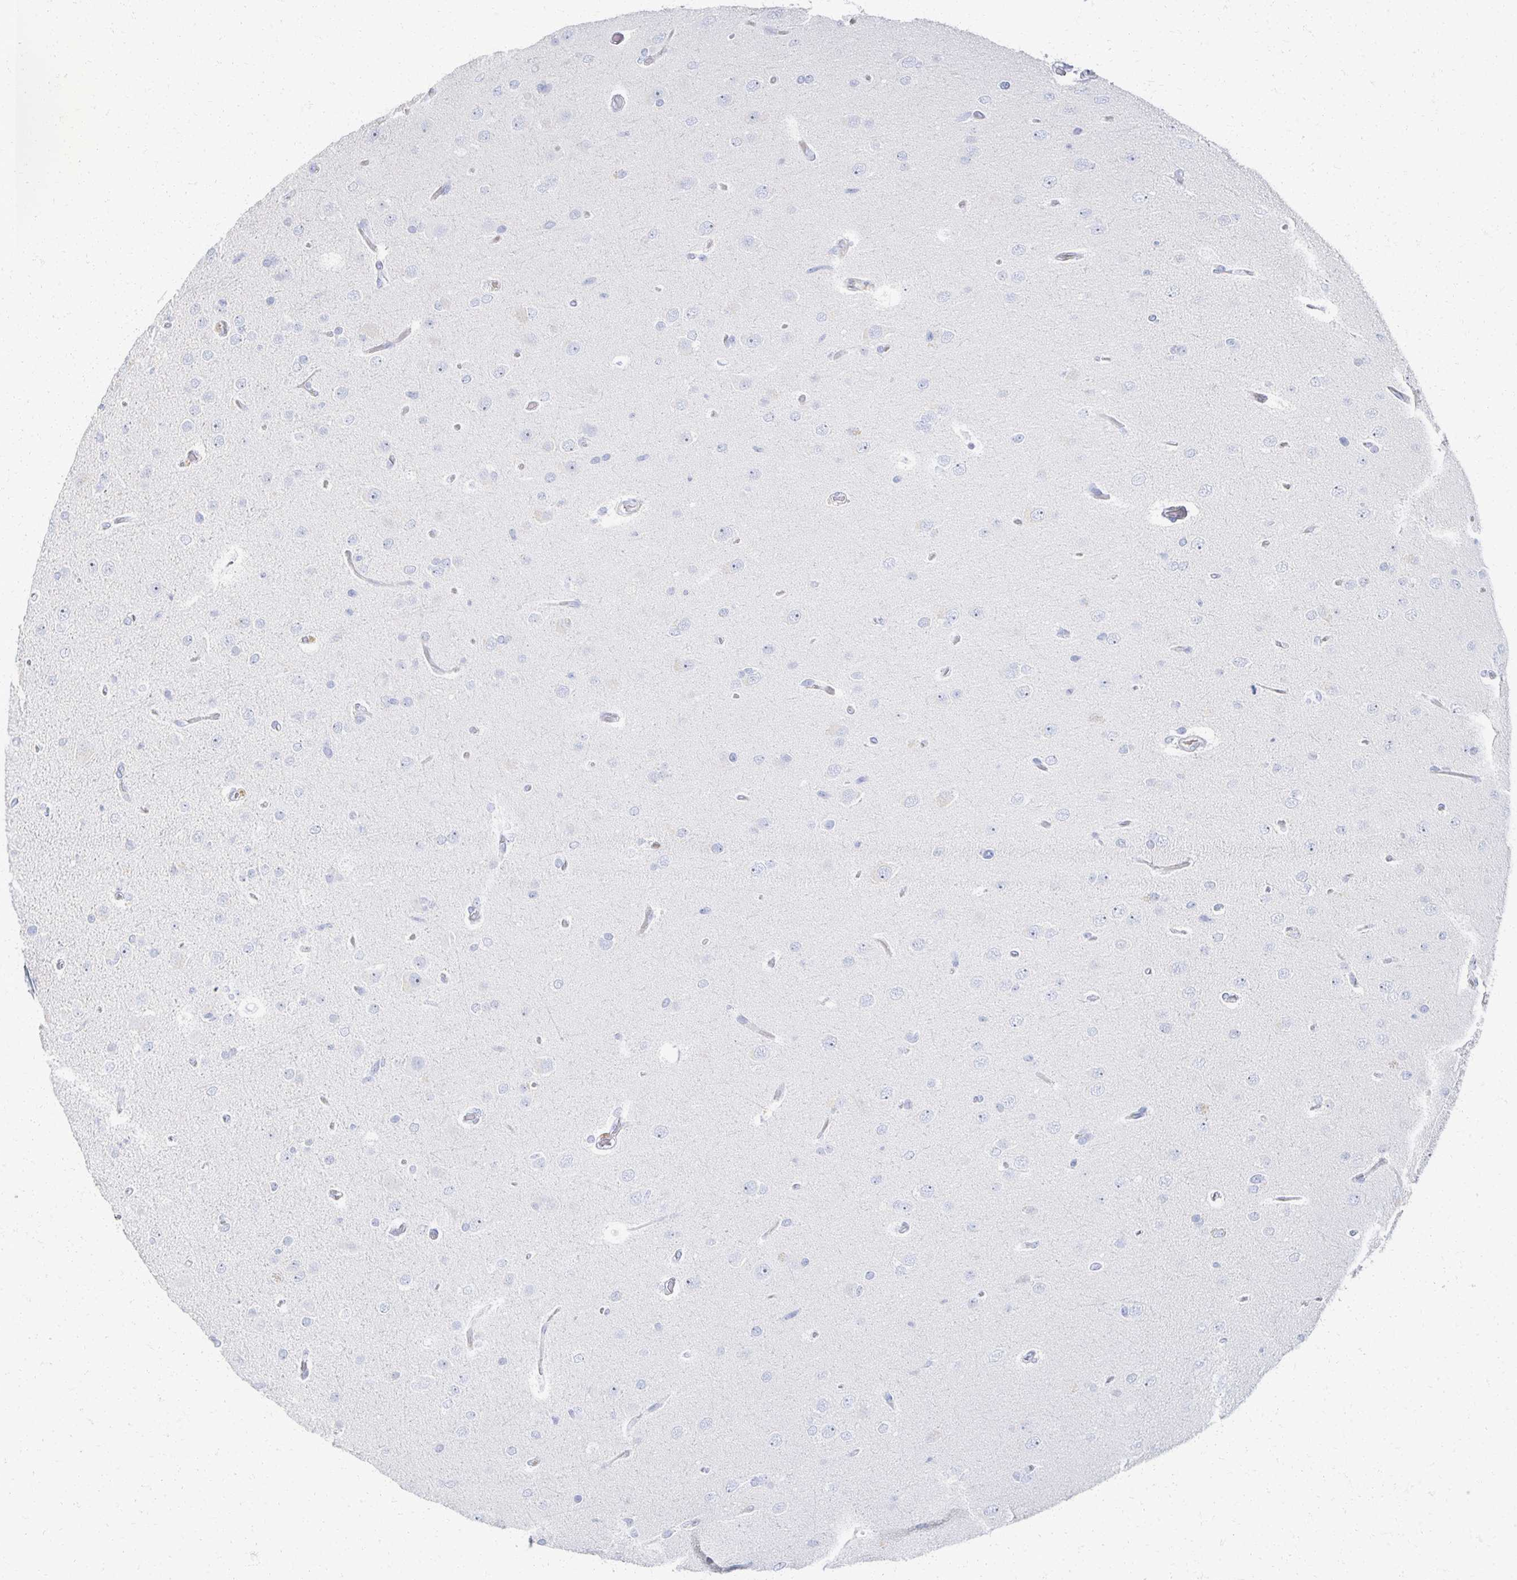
{"staining": {"intensity": "negative", "quantity": "none", "location": "none"}, "tissue": "glioma", "cell_type": "Tumor cells", "image_type": "cancer", "snomed": [{"axis": "morphology", "description": "Glioma, malignant, High grade"}, {"axis": "topography", "description": "Brain"}], "caption": "Glioma was stained to show a protein in brown. There is no significant expression in tumor cells.", "gene": "PRR20A", "patient": {"sex": "male", "age": 53}}